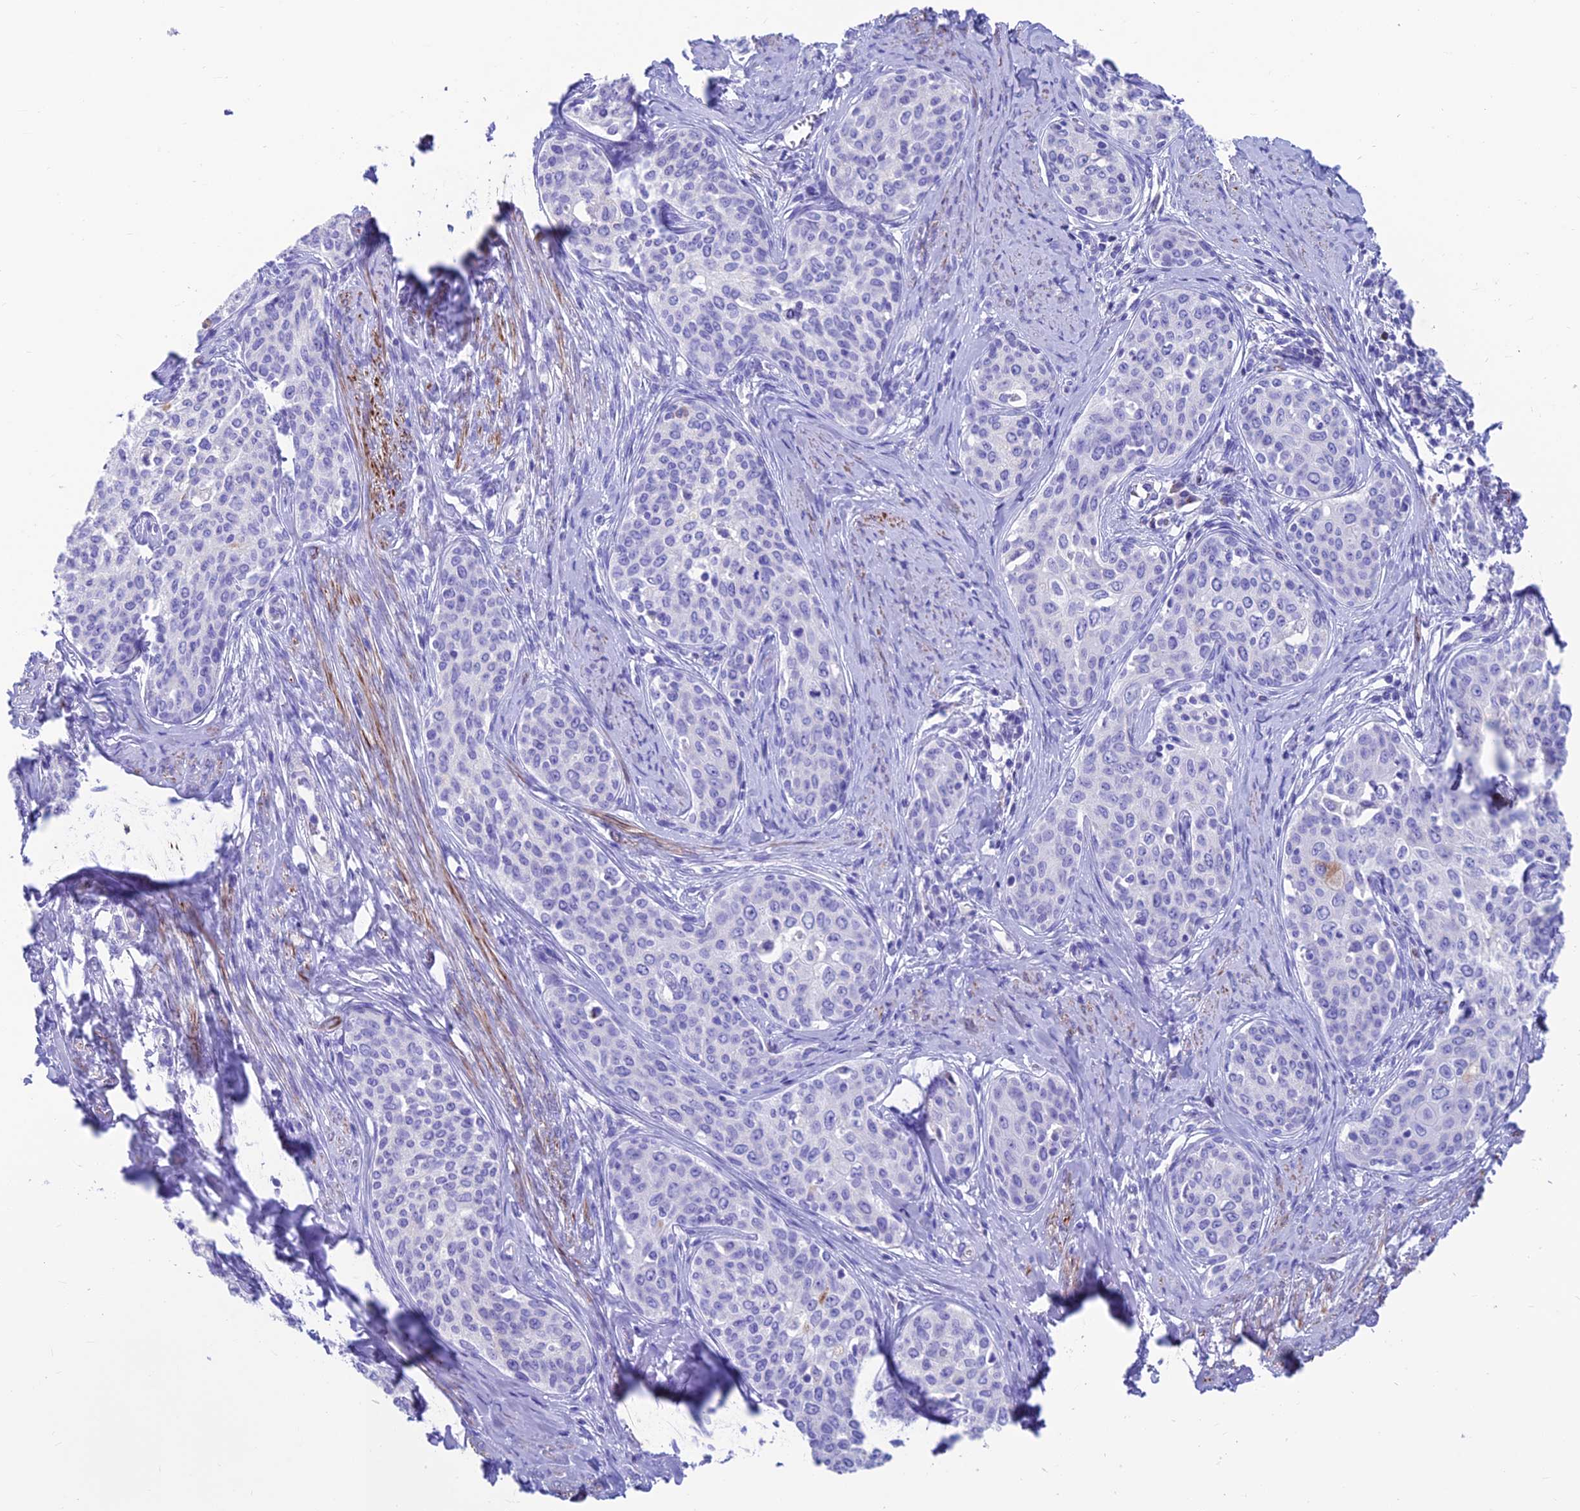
{"staining": {"intensity": "negative", "quantity": "none", "location": "none"}, "tissue": "cervical cancer", "cell_type": "Tumor cells", "image_type": "cancer", "snomed": [{"axis": "morphology", "description": "Squamous cell carcinoma, NOS"}, {"axis": "morphology", "description": "Adenocarcinoma, NOS"}, {"axis": "topography", "description": "Cervix"}], "caption": "Immunohistochemical staining of cervical adenocarcinoma shows no significant staining in tumor cells.", "gene": "GNG11", "patient": {"sex": "female", "age": 52}}